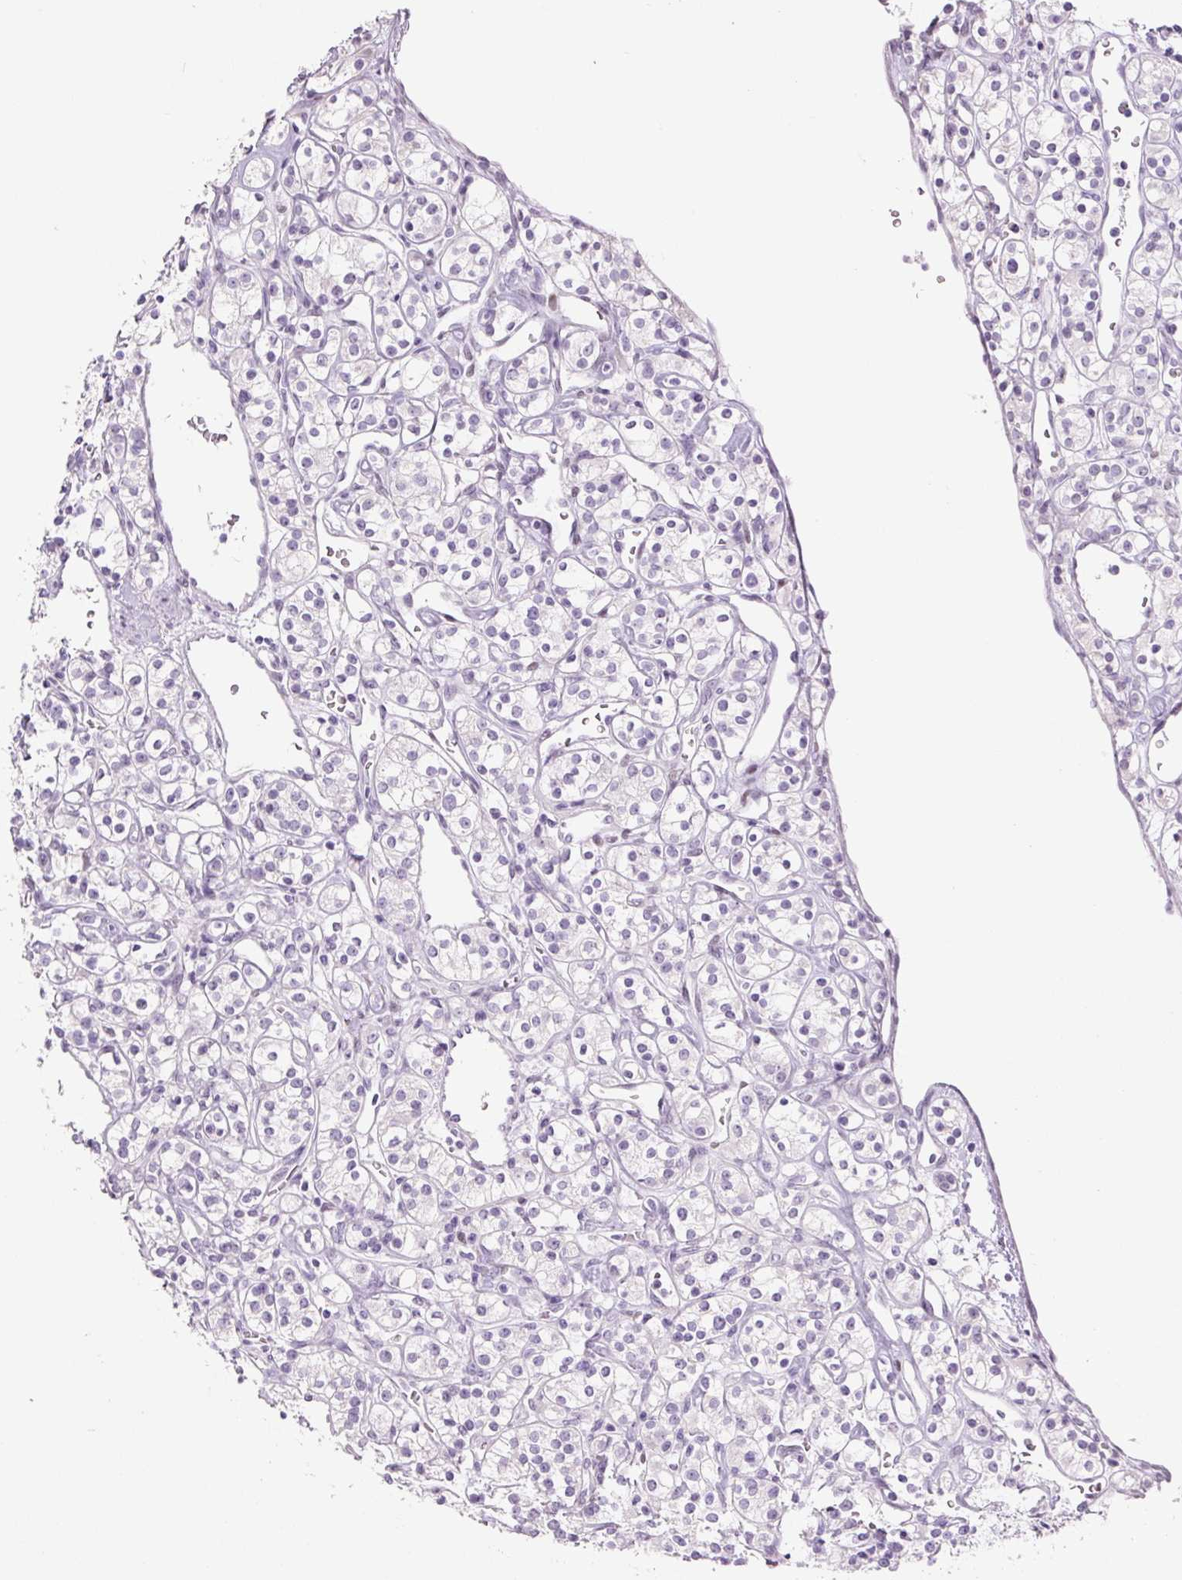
{"staining": {"intensity": "negative", "quantity": "none", "location": "none"}, "tissue": "renal cancer", "cell_type": "Tumor cells", "image_type": "cancer", "snomed": [{"axis": "morphology", "description": "Adenocarcinoma, NOS"}, {"axis": "topography", "description": "Kidney"}], "caption": "Immunohistochemical staining of human adenocarcinoma (renal) reveals no significant expression in tumor cells. (DAB immunohistochemistry visualized using brightfield microscopy, high magnification).", "gene": "SIX1", "patient": {"sex": "male", "age": 77}}